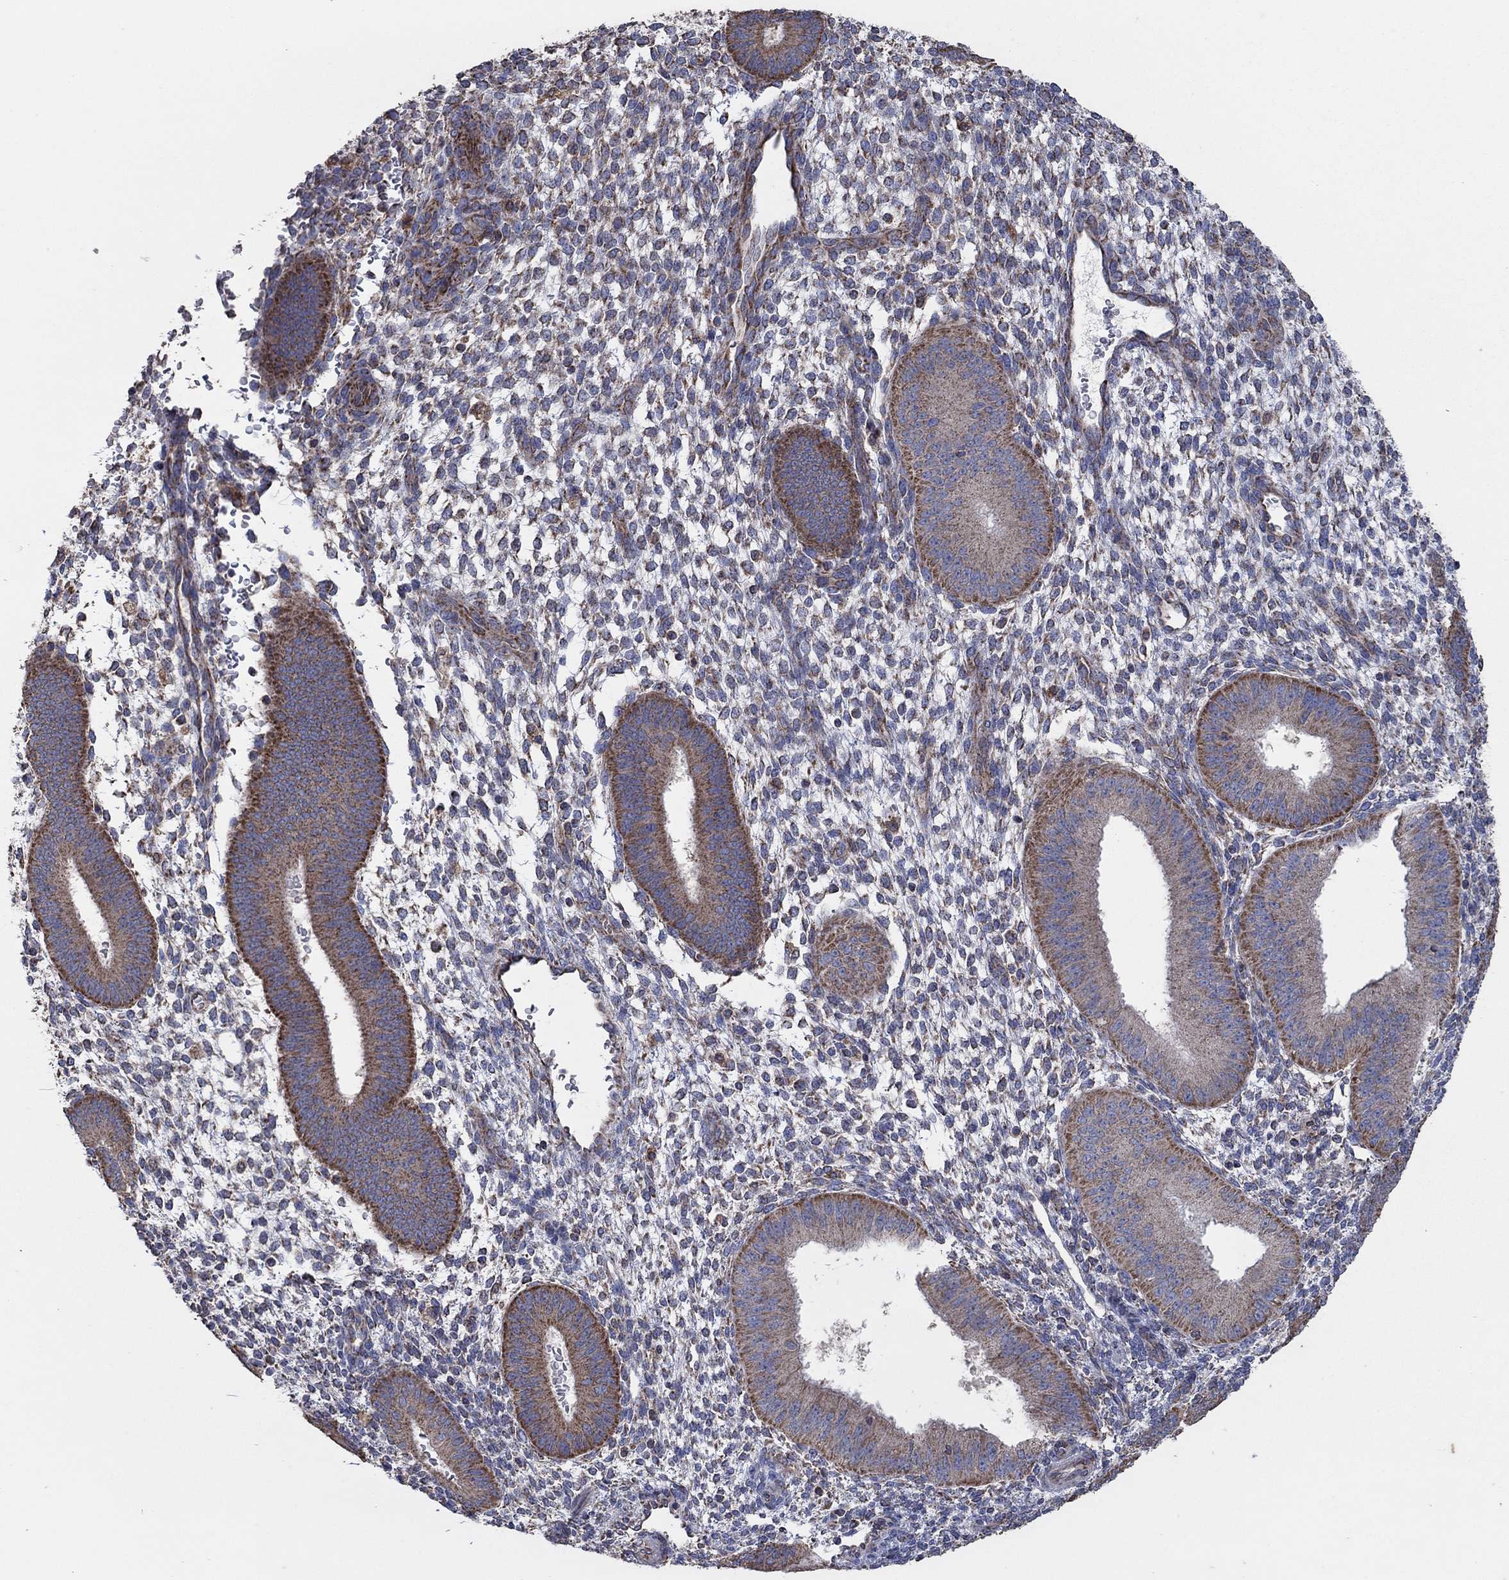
{"staining": {"intensity": "moderate", "quantity": "<25%", "location": "cytoplasmic/membranous"}, "tissue": "endometrium", "cell_type": "Cells in endometrial stroma", "image_type": "normal", "snomed": [{"axis": "morphology", "description": "Normal tissue, NOS"}, {"axis": "topography", "description": "Endometrium"}], "caption": "Immunohistochemical staining of normal endometrium reveals <25% levels of moderate cytoplasmic/membranous protein staining in approximately <25% of cells in endometrial stroma.", "gene": "NCEH1", "patient": {"sex": "female", "age": 39}}